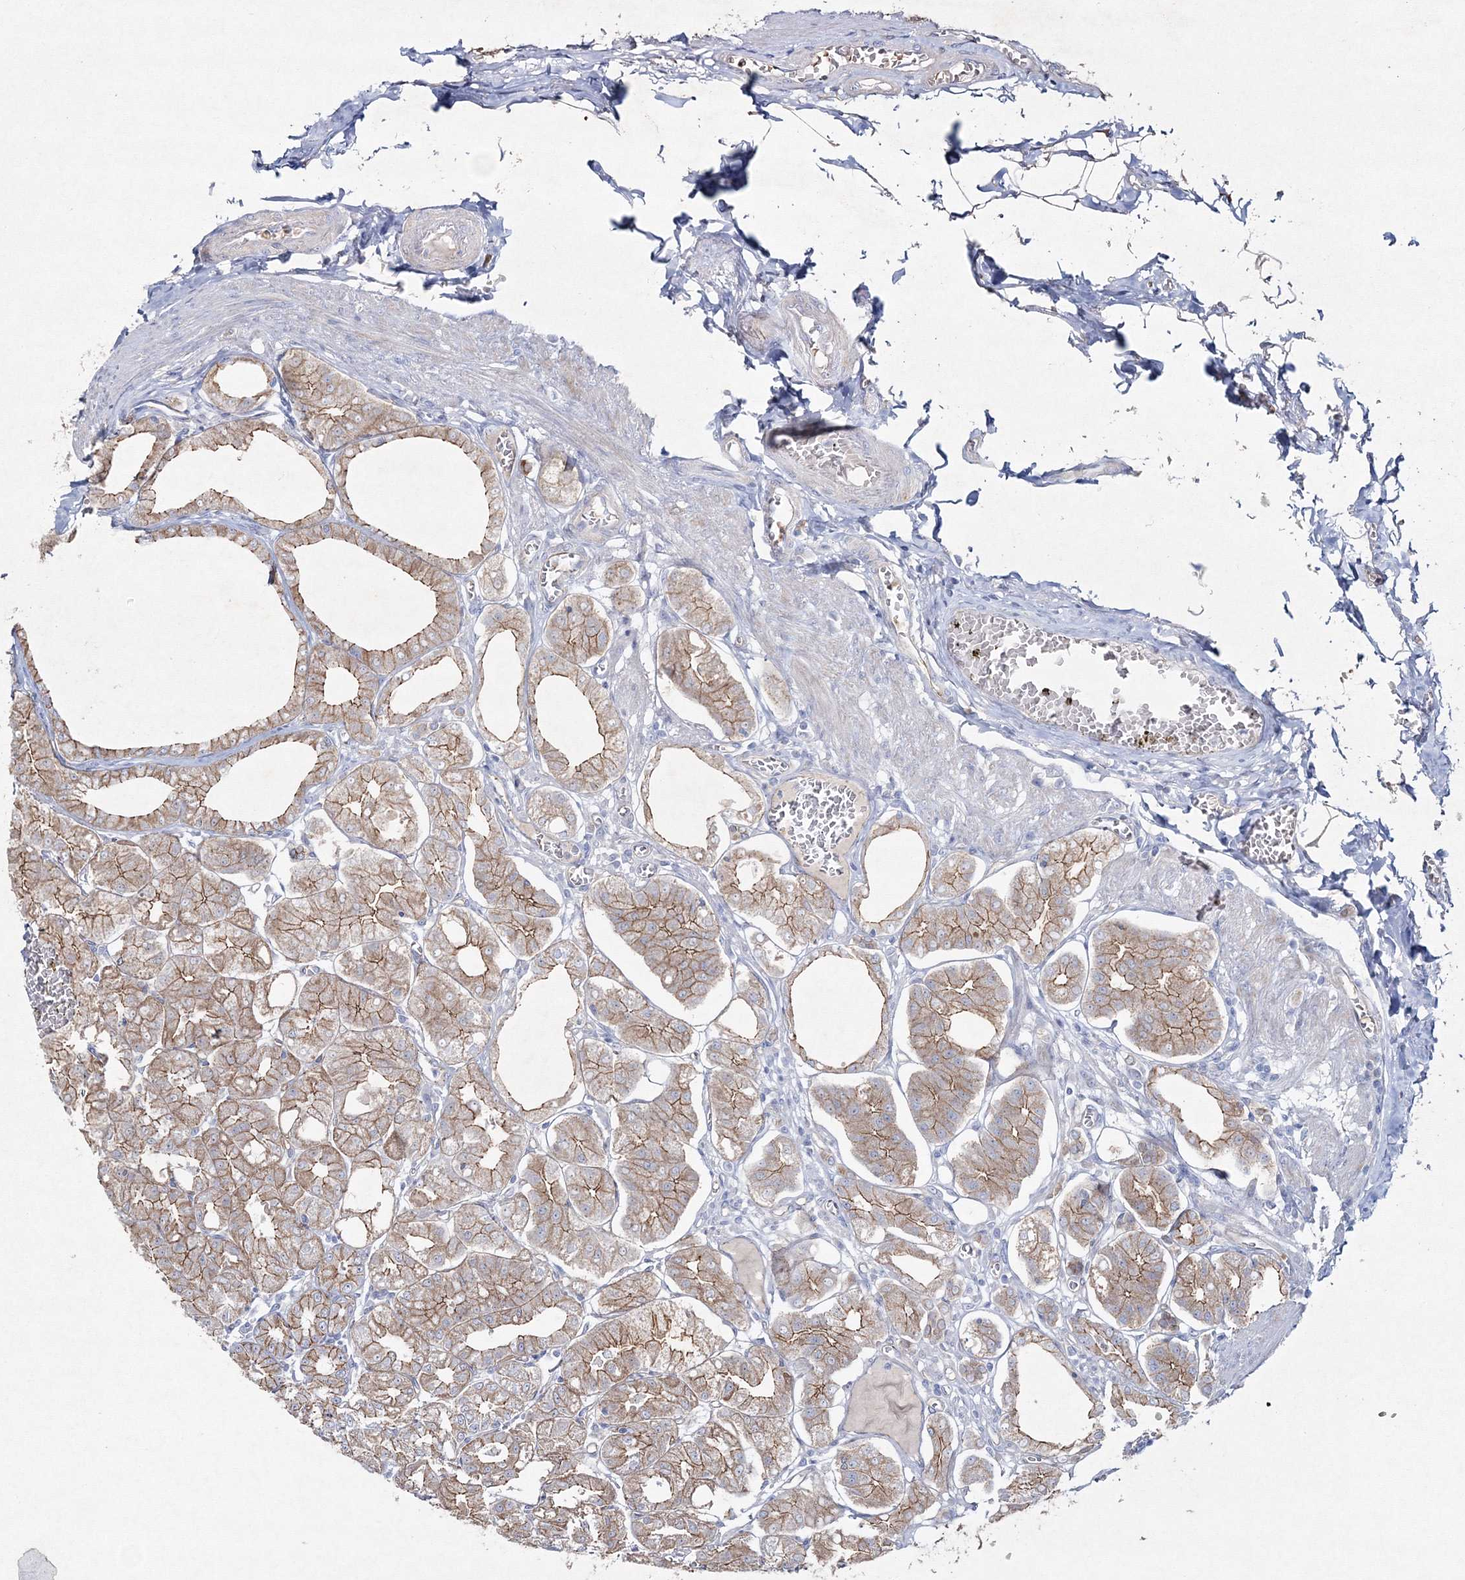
{"staining": {"intensity": "moderate", "quantity": ">75%", "location": "cytoplasmic/membranous"}, "tissue": "stomach", "cell_type": "Glandular cells", "image_type": "normal", "snomed": [{"axis": "morphology", "description": "Normal tissue, NOS"}, {"axis": "topography", "description": "Stomach, lower"}], "caption": "Moderate cytoplasmic/membranous positivity for a protein is appreciated in approximately >75% of glandular cells of normal stomach using immunohistochemistry (IHC).", "gene": "NAA40", "patient": {"sex": "male", "age": 71}}